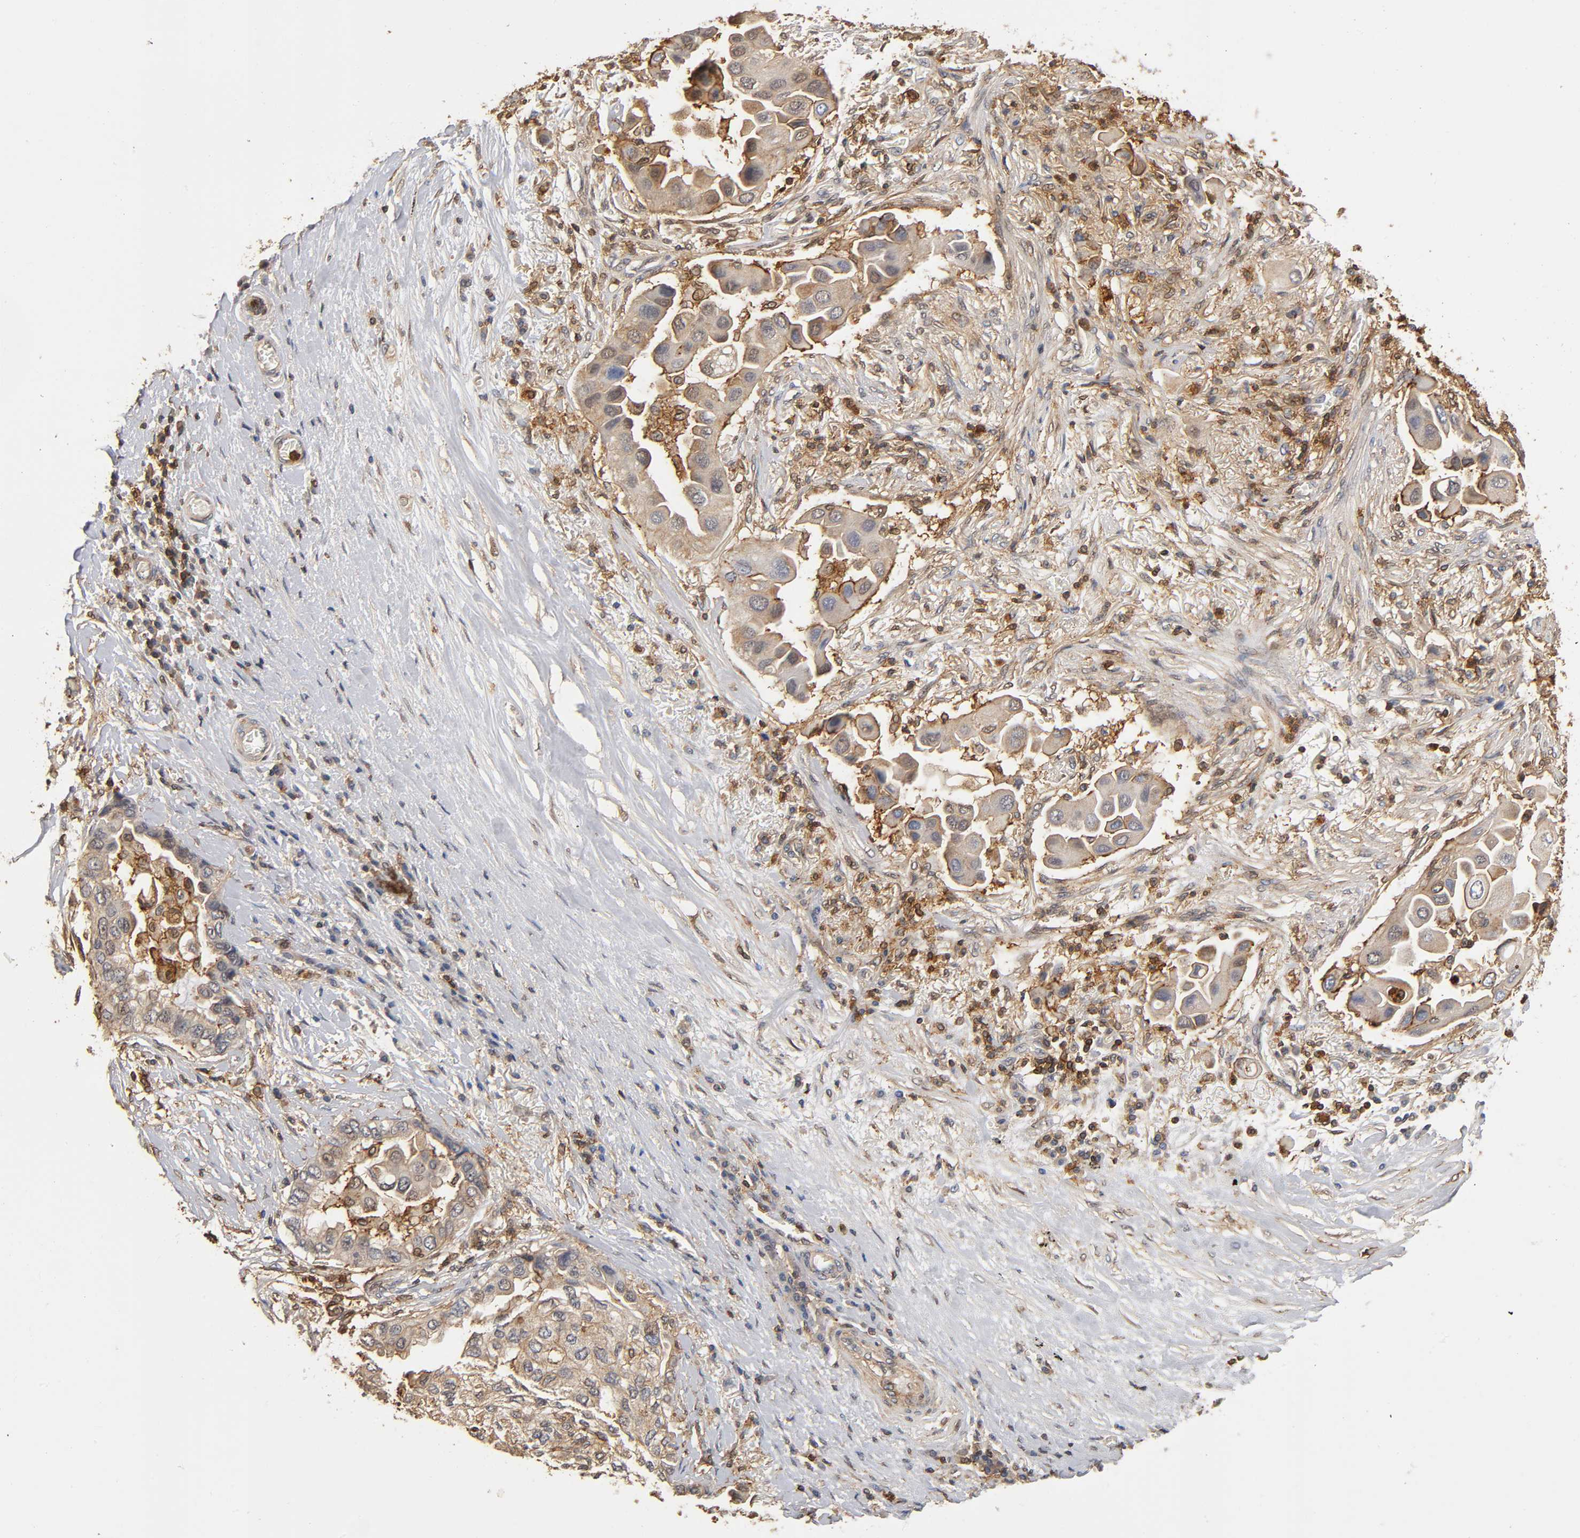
{"staining": {"intensity": "weak", "quantity": ">75%", "location": "cytoplasmic/membranous"}, "tissue": "lung cancer", "cell_type": "Tumor cells", "image_type": "cancer", "snomed": [{"axis": "morphology", "description": "Adenocarcinoma, NOS"}, {"axis": "topography", "description": "Lung"}], "caption": "Adenocarcinoma (lung) stained with a brown dye shows weak cytoplasmic/membranous positive expression in approximately >75% of tumor cells.", "gene": "ANXA11", "patient": {"sex": "female", "age": 76}}